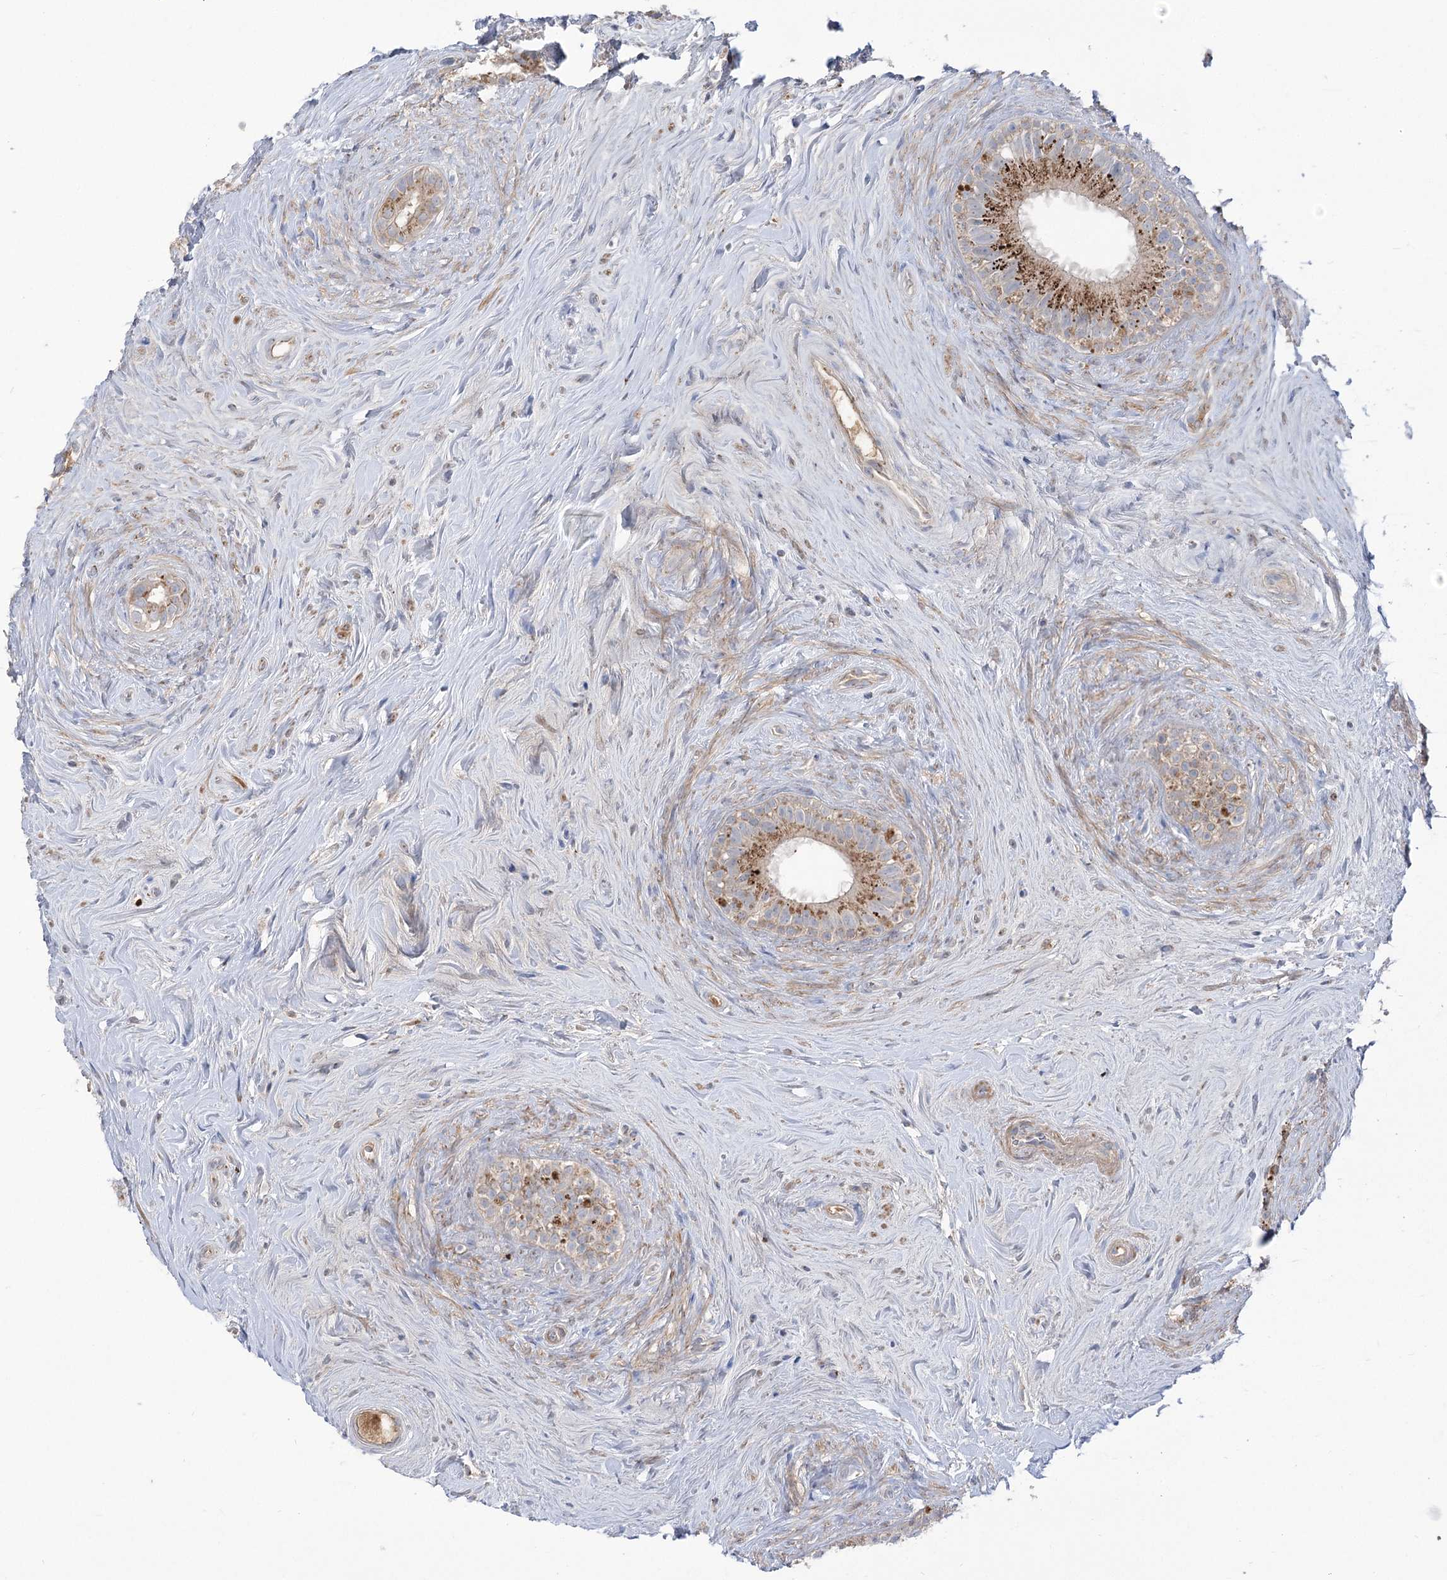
{"staining": {"intensity": "moderate", "quantity": ">75%", "location": "cytoplasmic/membranous"}, "tissue": "epididymis", "cell_type": "Glandular cells", "image_type": "normal", "snomed": [{"axis": "morphology", "description": "Normal tissue, NOS"}, {"axis": "topography", "description": "Epididymis"}], "caption": "Immunohistochemical staining of benign epididymis demonstrates medium levels of moderate cytoplasmic/membranous expression in about >75% of glandular cells.", "gene": "GBF1", "patient": {"sex": "male", "age": 84}}